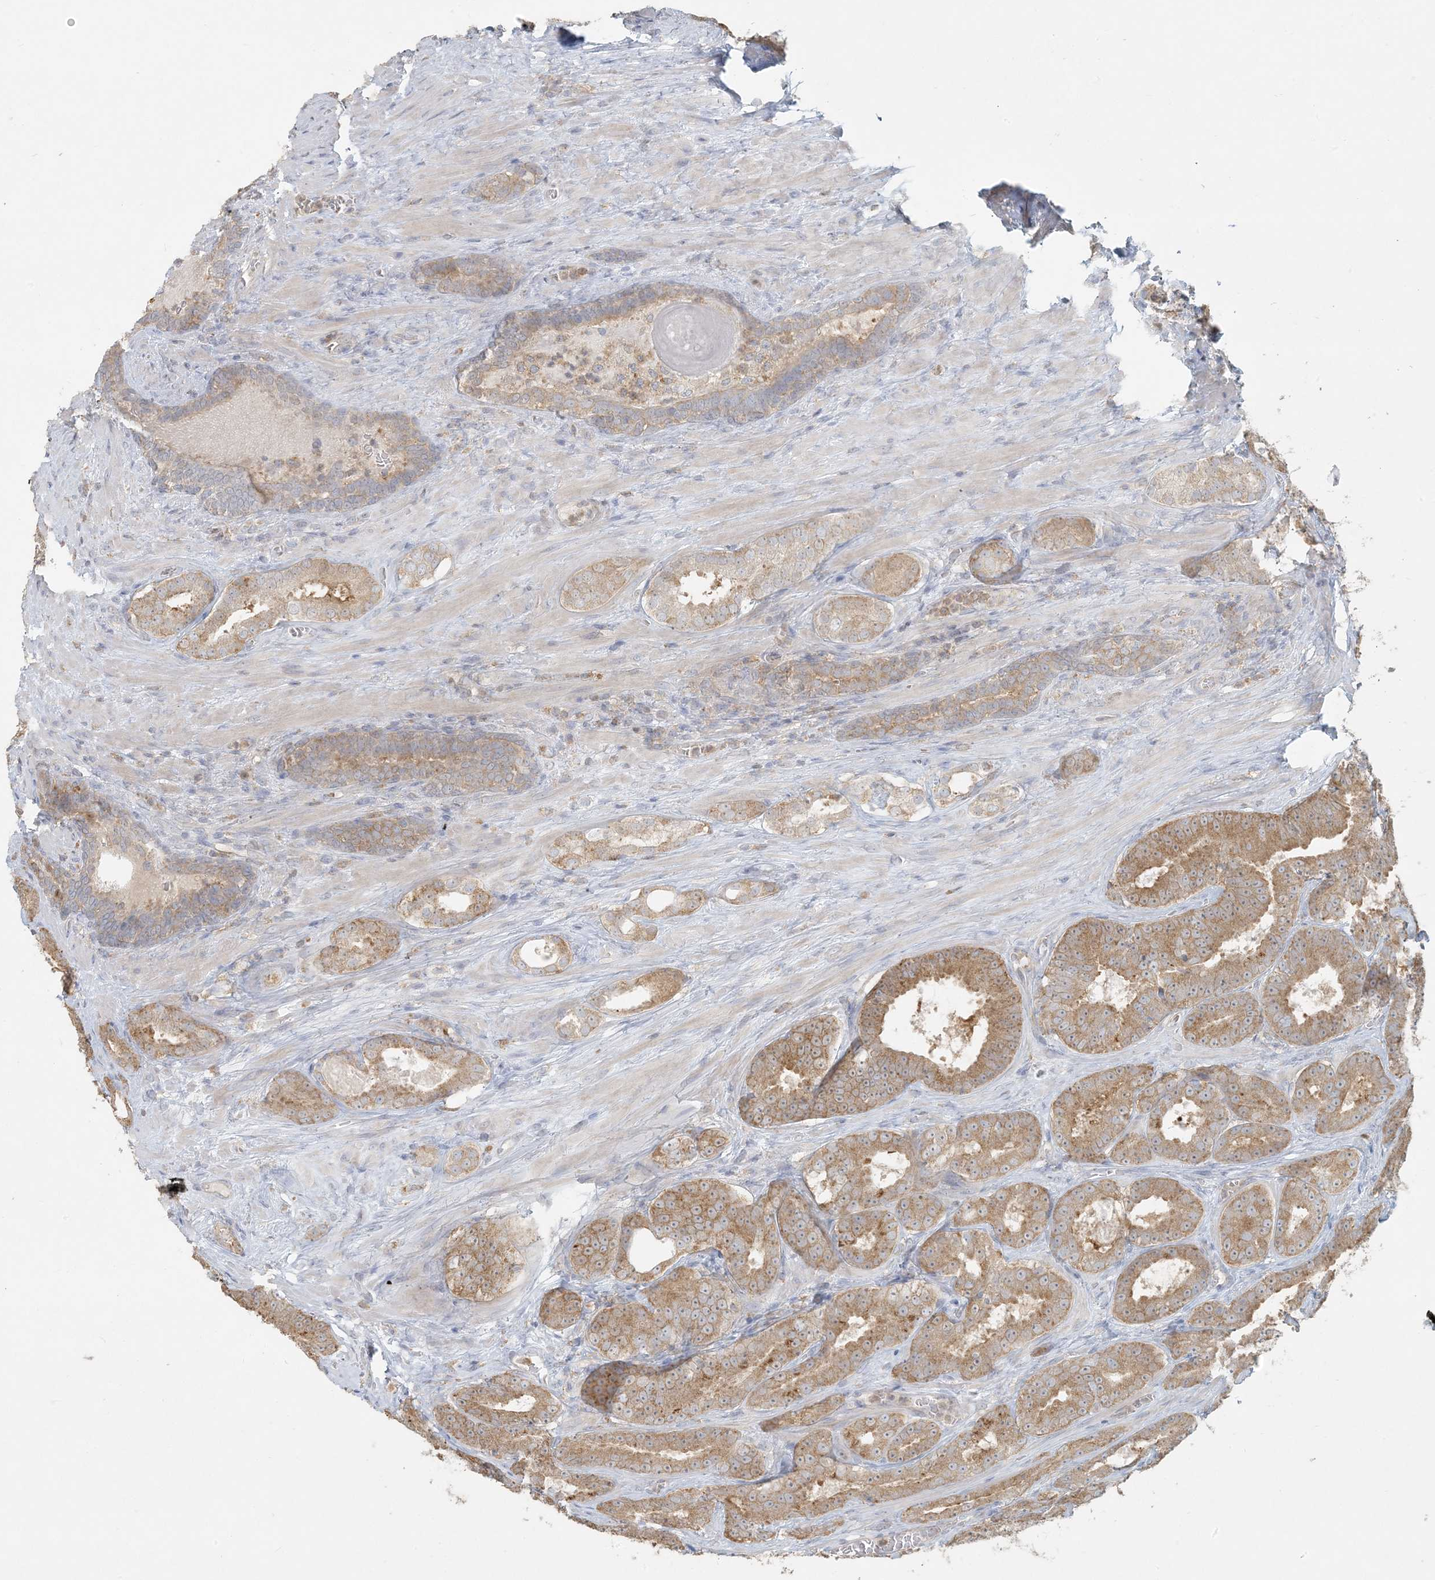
{"staining": {"intensity": "moderate", "quantity": ">75%", "location": "cytoplasmic/membranous"}, "tissue": "prostate cancer", "cell_type": "Tumor cells", "image_type": "cancer", "snomed": [{"axis": "morphology", "description": "Adenocarcinoma, High grade"}, {"axis": "topography", "description": "Prostate"}], "caption": "Protein positivity by immunohistochemistry shows moderate cytoplasmic/membranous staining in about >75% of tumor cells in prostate adenocarcinoma (high-grade).", "gene": "HACL1", "patient": {"sex": "male", "age": 66}}